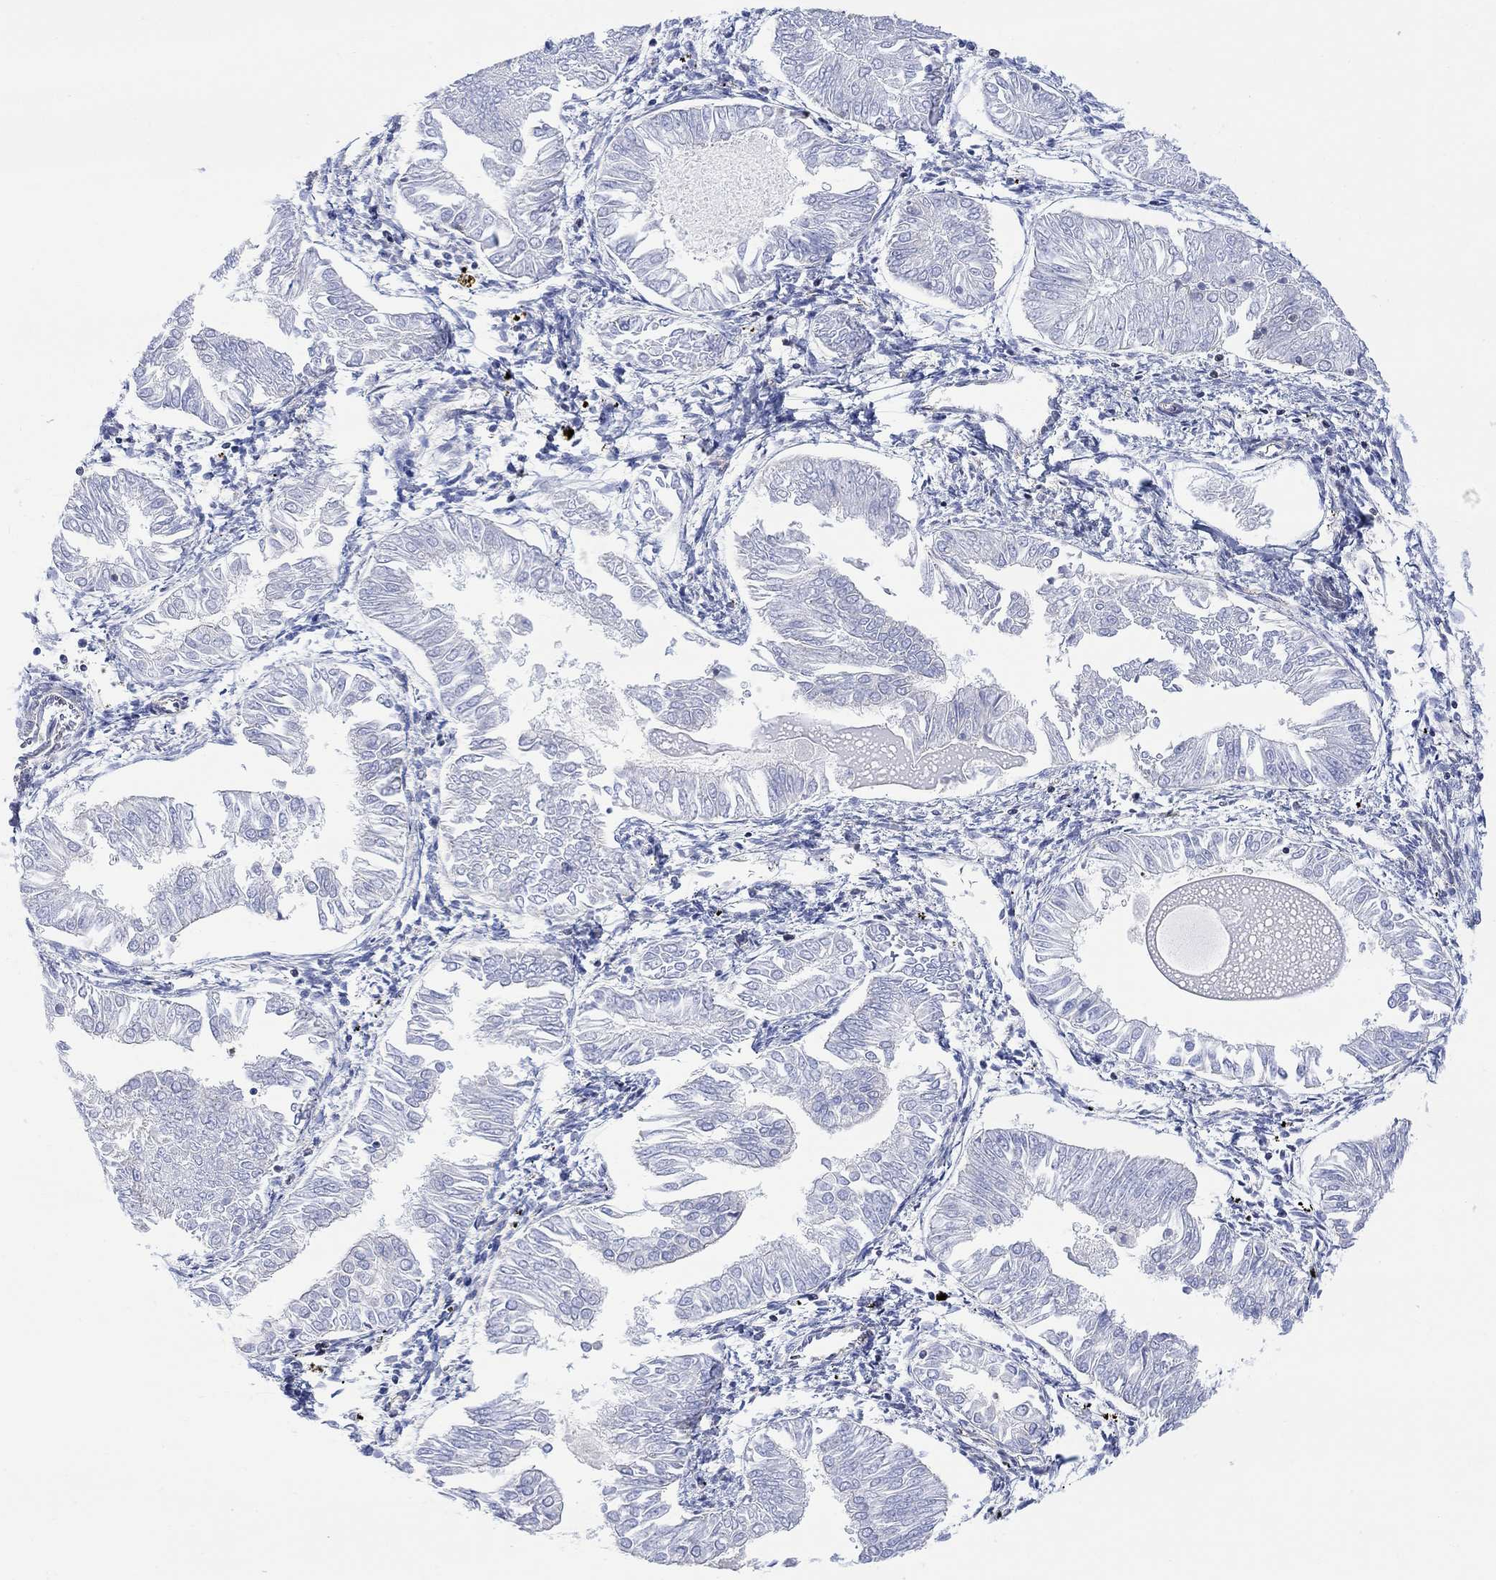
{"staining": {"intensity": "negative", "quantity": "none", "location": "none"}, "tissue": "endometrial cancer", "cell_type": "Tumor cells", "image_type": "cancer", "snomed": [{"axis": "morphology", "description": "Adenocarcinoma, NOS"}, {"axis": "topography", "description": "Endometrium"}], "caption": "Immunohistochemistry micrograph of endometrial adenocarcinoma stained for a protein (brown), which displays no positivity in tumor cells.", "gene": "GBP5", "patient": {"sex": "female", "age": 53}}